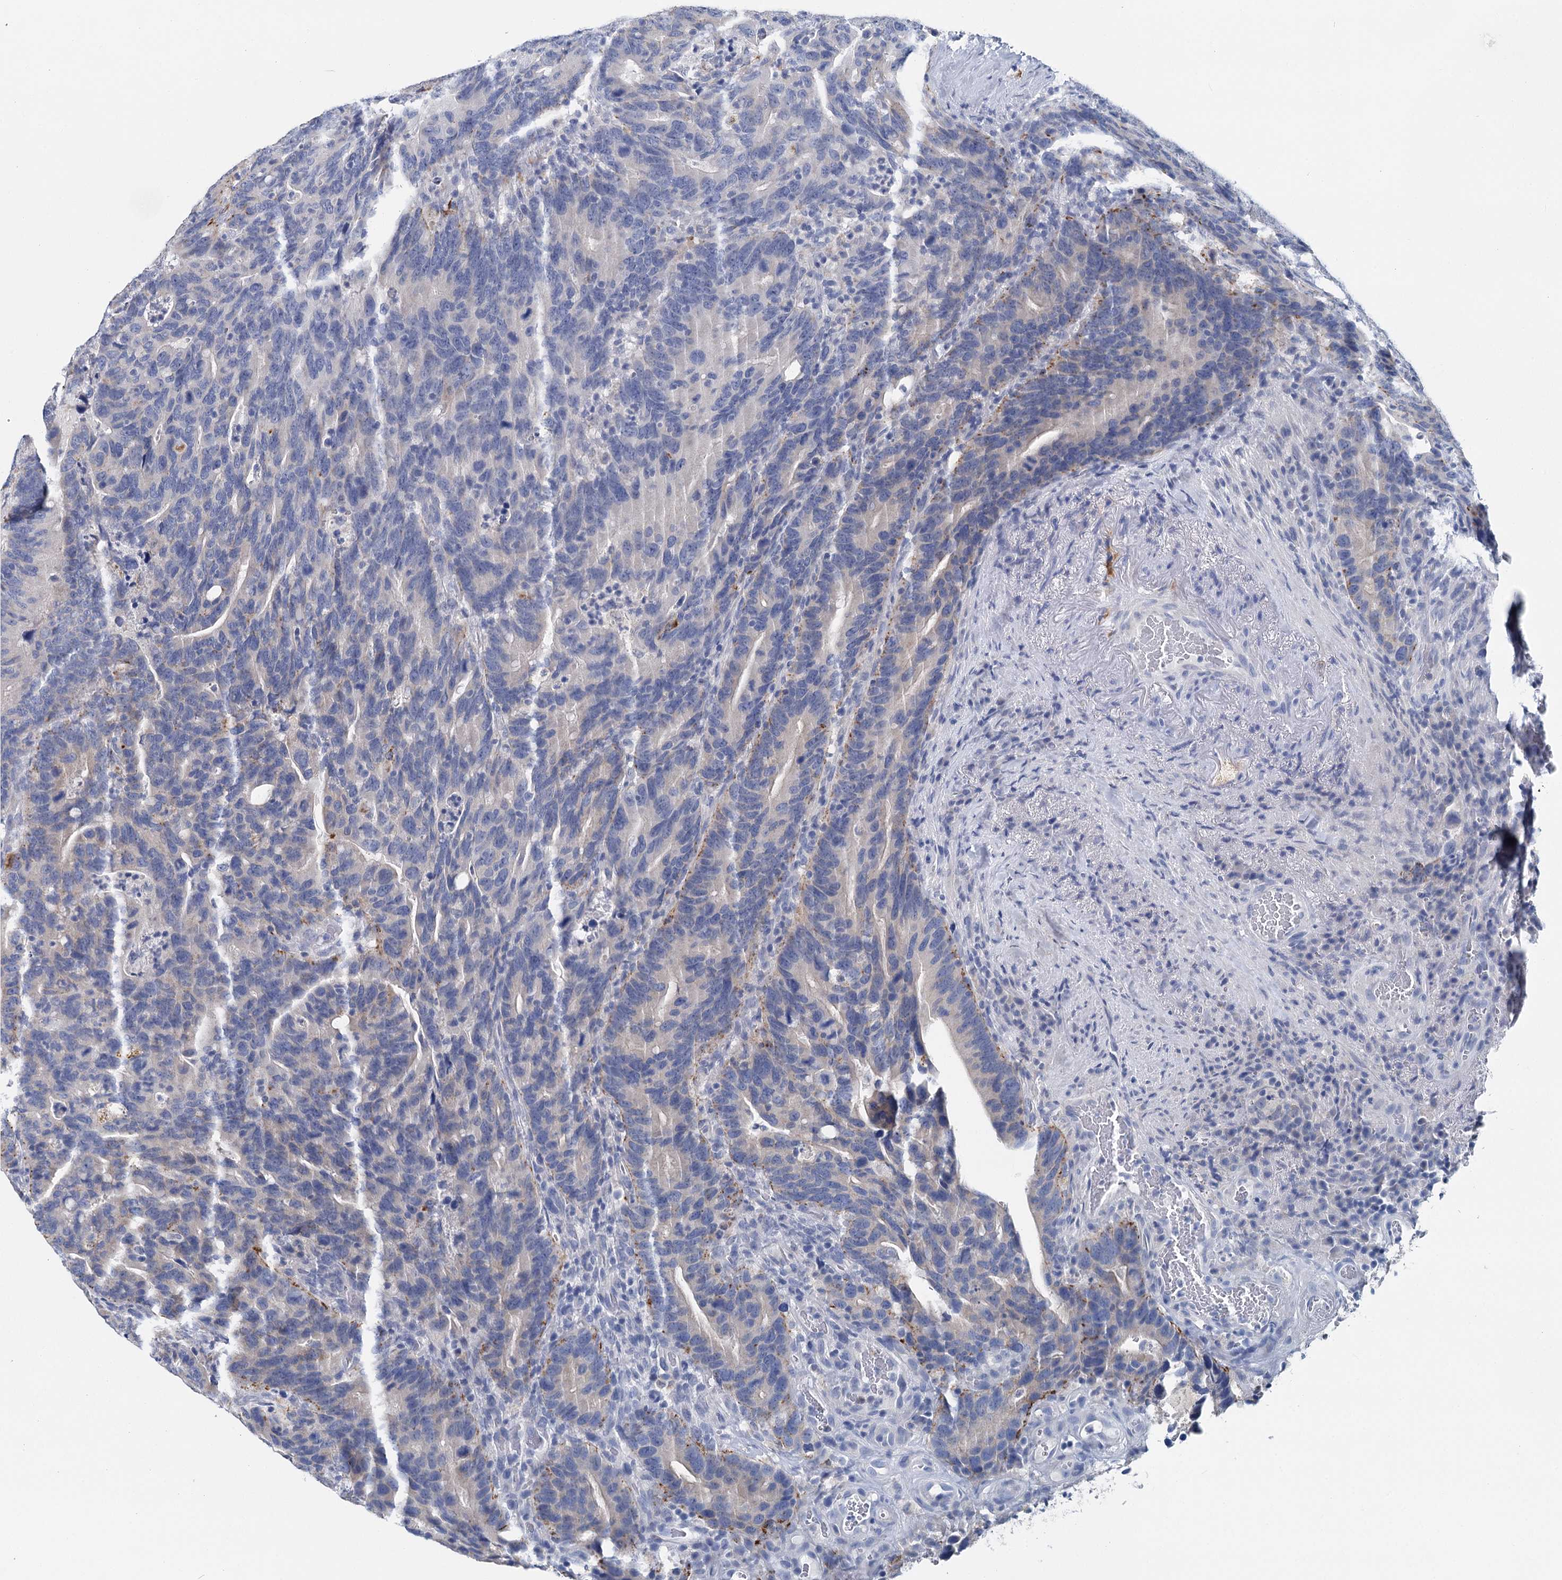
{"staining": {"intensity": "weak", "quantity": "<25%", "location": "cytoplasmic/membranous"}, "tissue": "colorectal cancer", "cell_type": "Tumor cells", "image_type": "cancer", "snomed": [{"axis": "morphology", "description": "Adenocarcinoma, NOS"}, {"axis": "topography", "description": "Colon"}], "caption": "Immunohistochemical staining of human colorectal adenocarcinoma displays no significant staining in tumor cells. (DAB (3,3'-diaminobenzidine) immunohistochemistry (IHC), high magnification).", "gene": "METTL7B", "patient": {"sex": "female", "age": 66}}